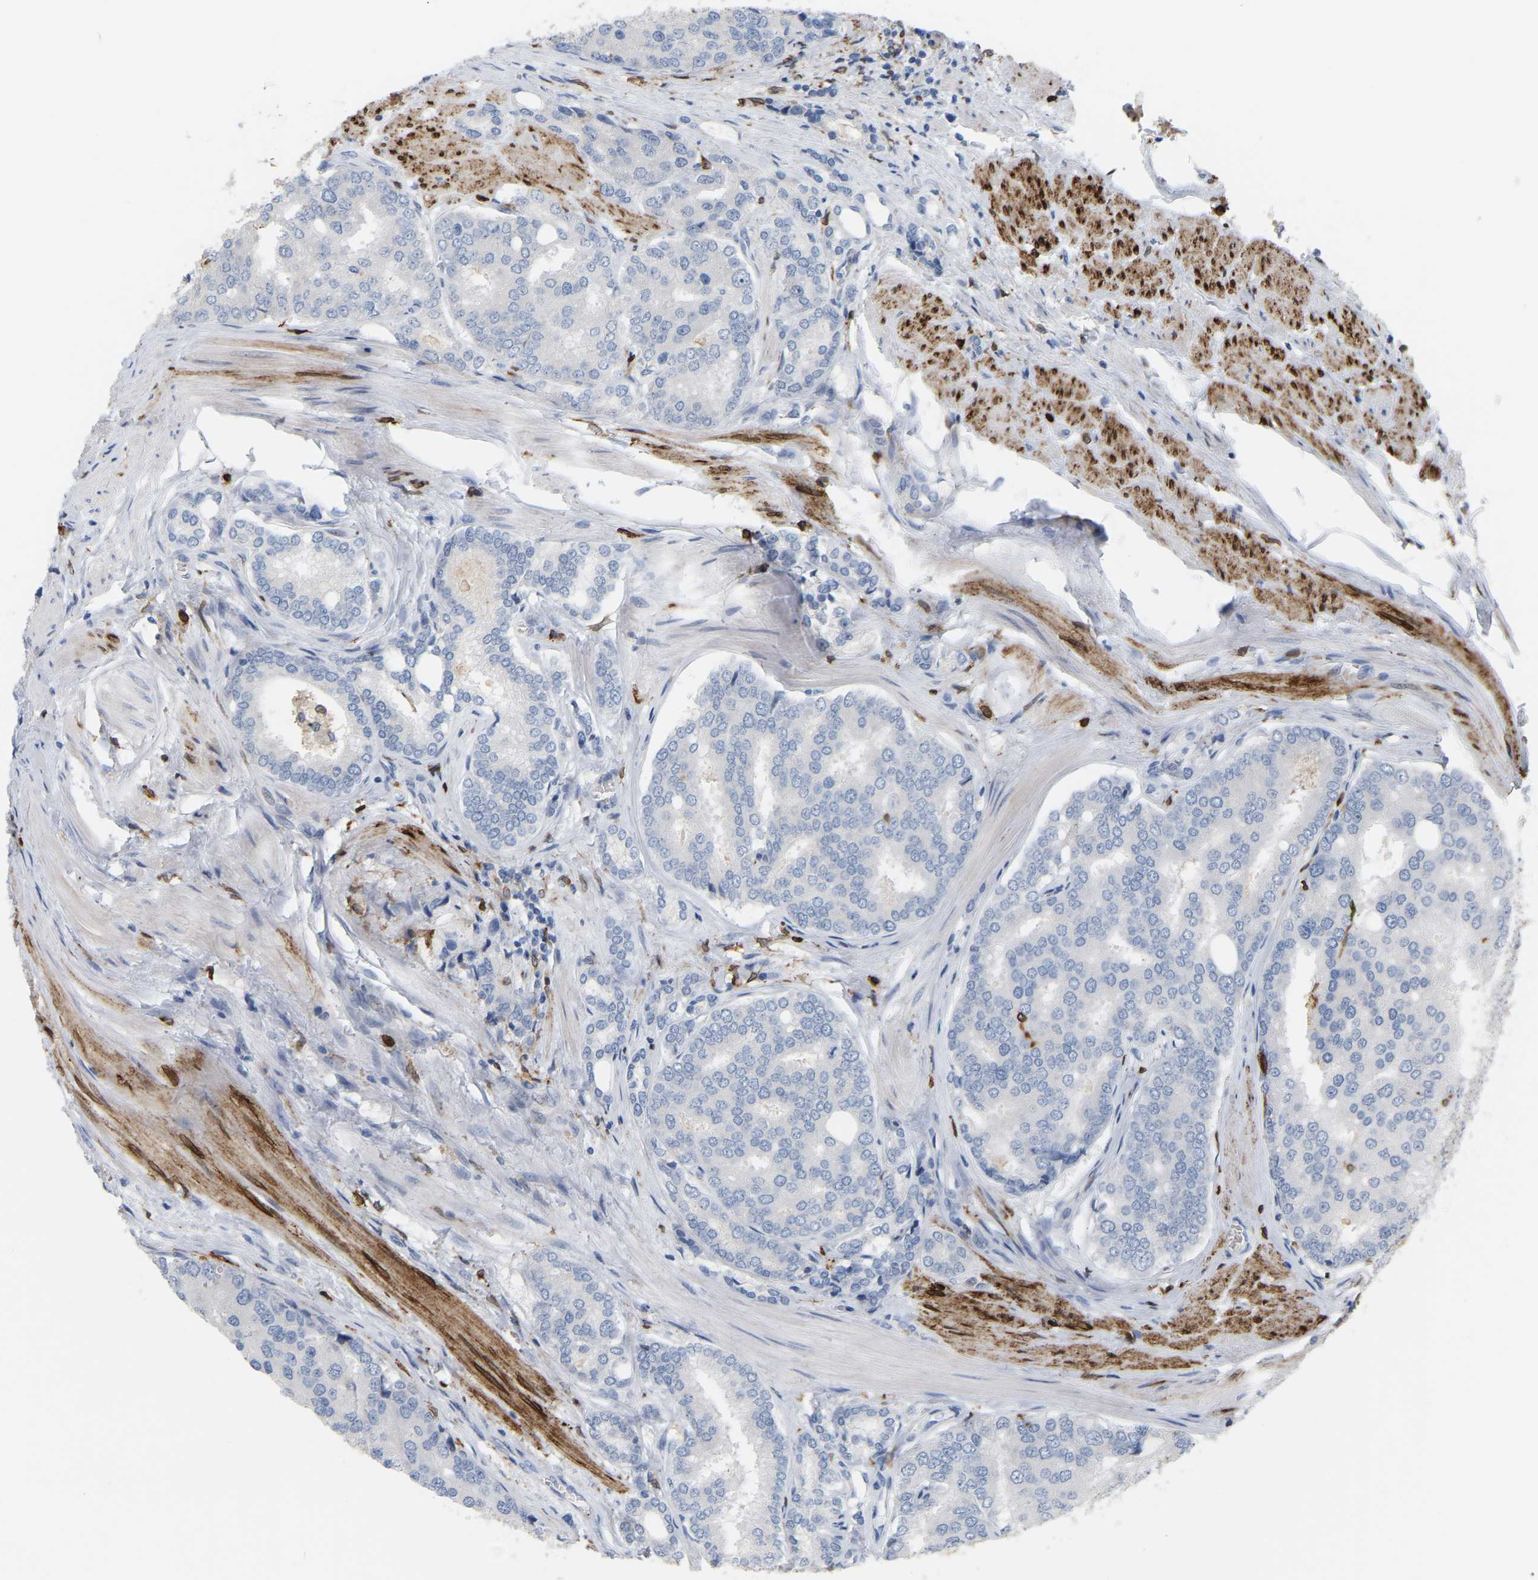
{"staining": {"intensity": "negative", "quantity": "none", "location": "none"}, "tissue": "prostate cancer", "cell_type": "Tumor cells", "image_type": "cancer", "snomed": [{"axis": "morphology", "description": "Adenocarcinoma, High grade"}, {"axis": "topography", "description": "Prostate"}], "caption": "DAB immunohistochemical staining of adenocarcinoma (high-grade) (prostate) demonstrates no significant staining in tumor cells. (DAB (3,3'-diaminobenzidine) immunohistochemistry (IHC) with hematoxylin counter stain).", "gene": "PTGS1", "patient": {"sex": "male", "age": 50}}